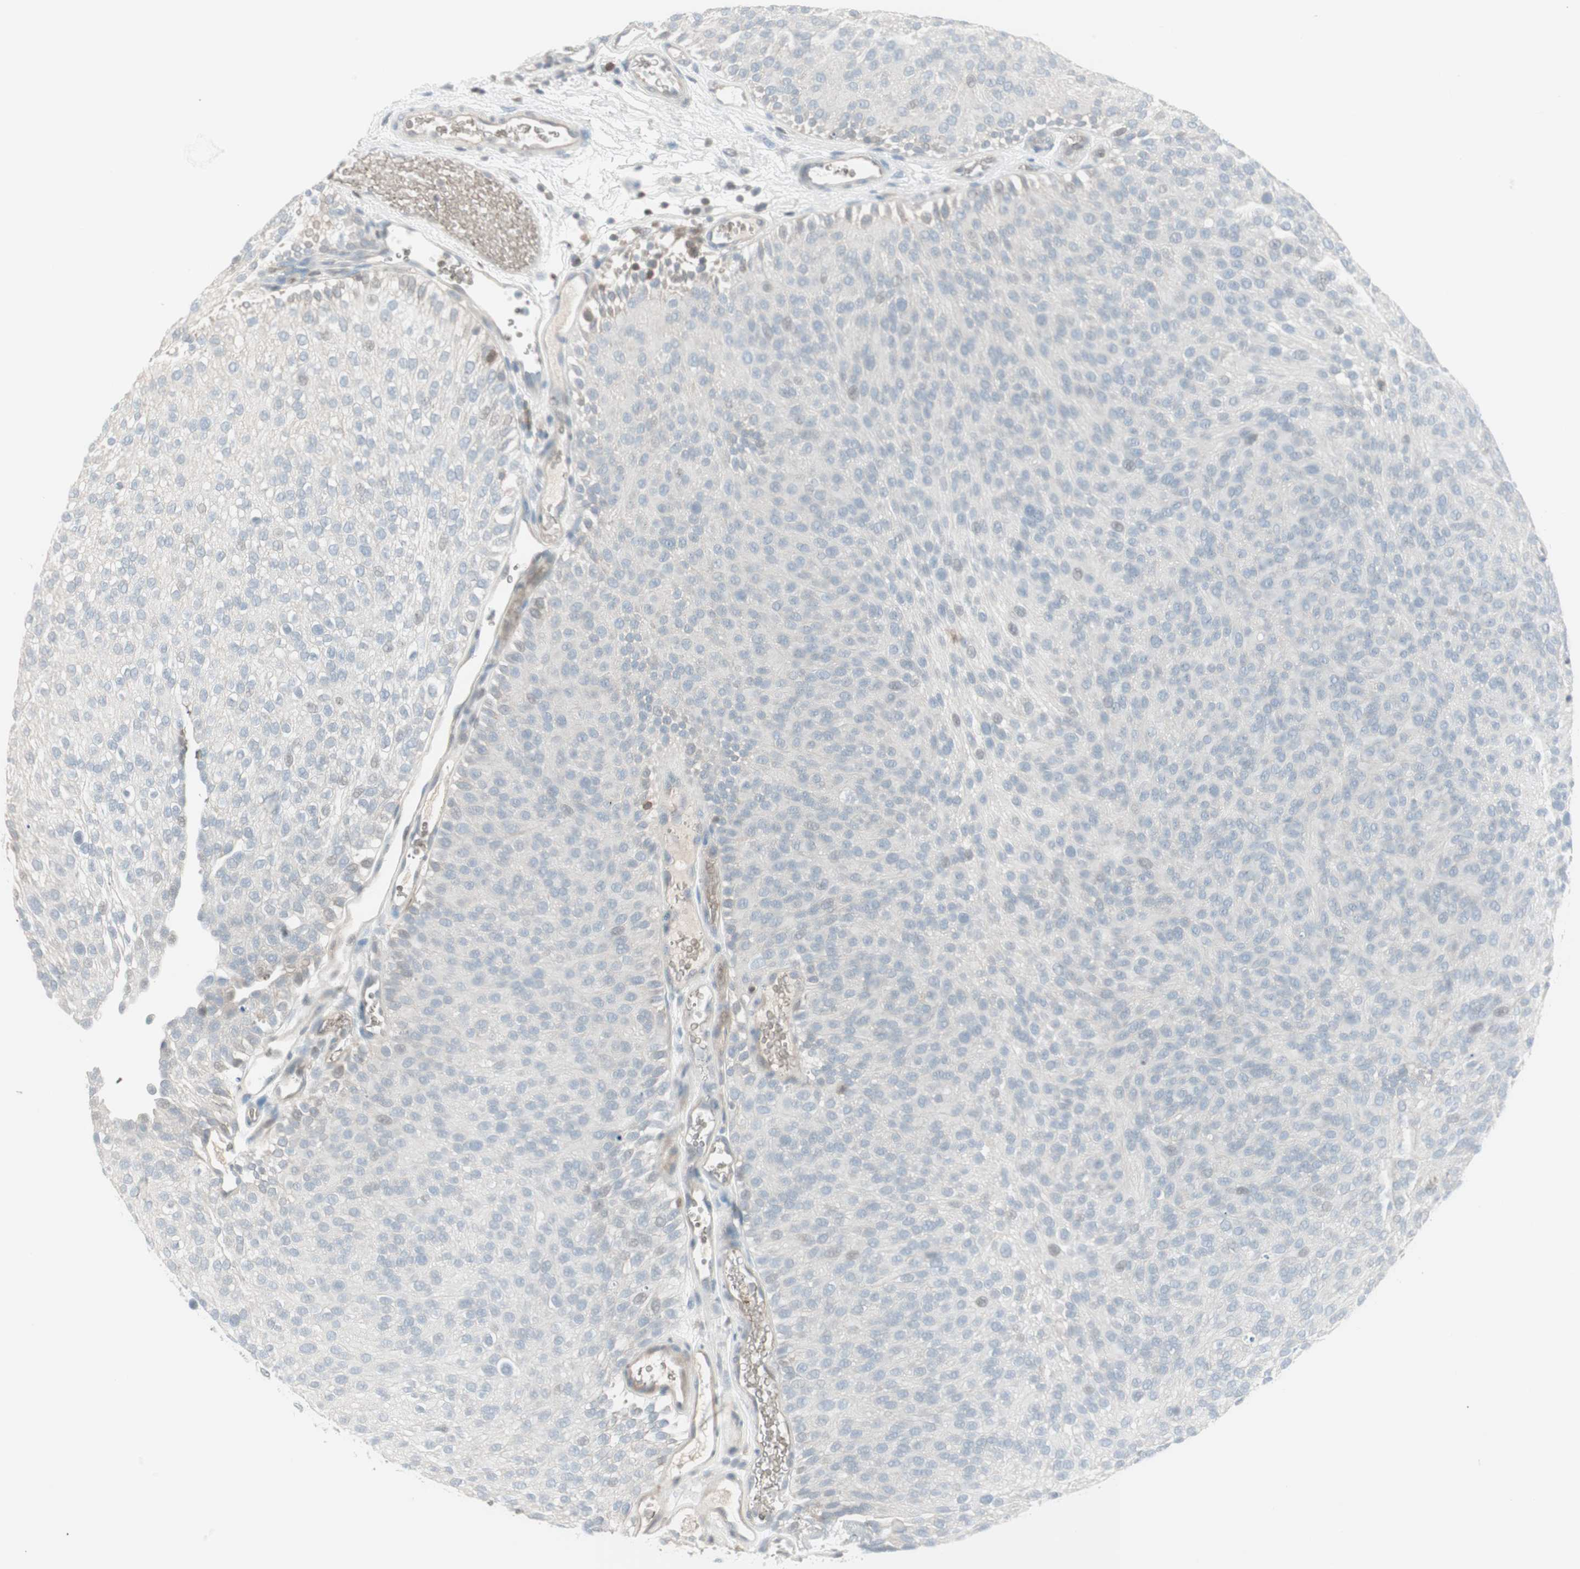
{"staining": {"intensity": "negative", "quantity": "none", "location": "none"}, "tissue": "urothelial cancer", "cell_type": "Tumor cells", "image_type": "cancer", "snomed": [{"axis": "morphology", "description": "Urothelial carcinoma, Low grade"}, {"axis": "topography", "description": "Urinary bladder"}], "caption": "Immunohistochemistry histopathology image of low-grade urothelial carcinoma stained for a protein (brown), which demonstrates no positivity in tumor cells.", "gene": "MAP4K1", "patient": {"sex": "male", "age": 78}}